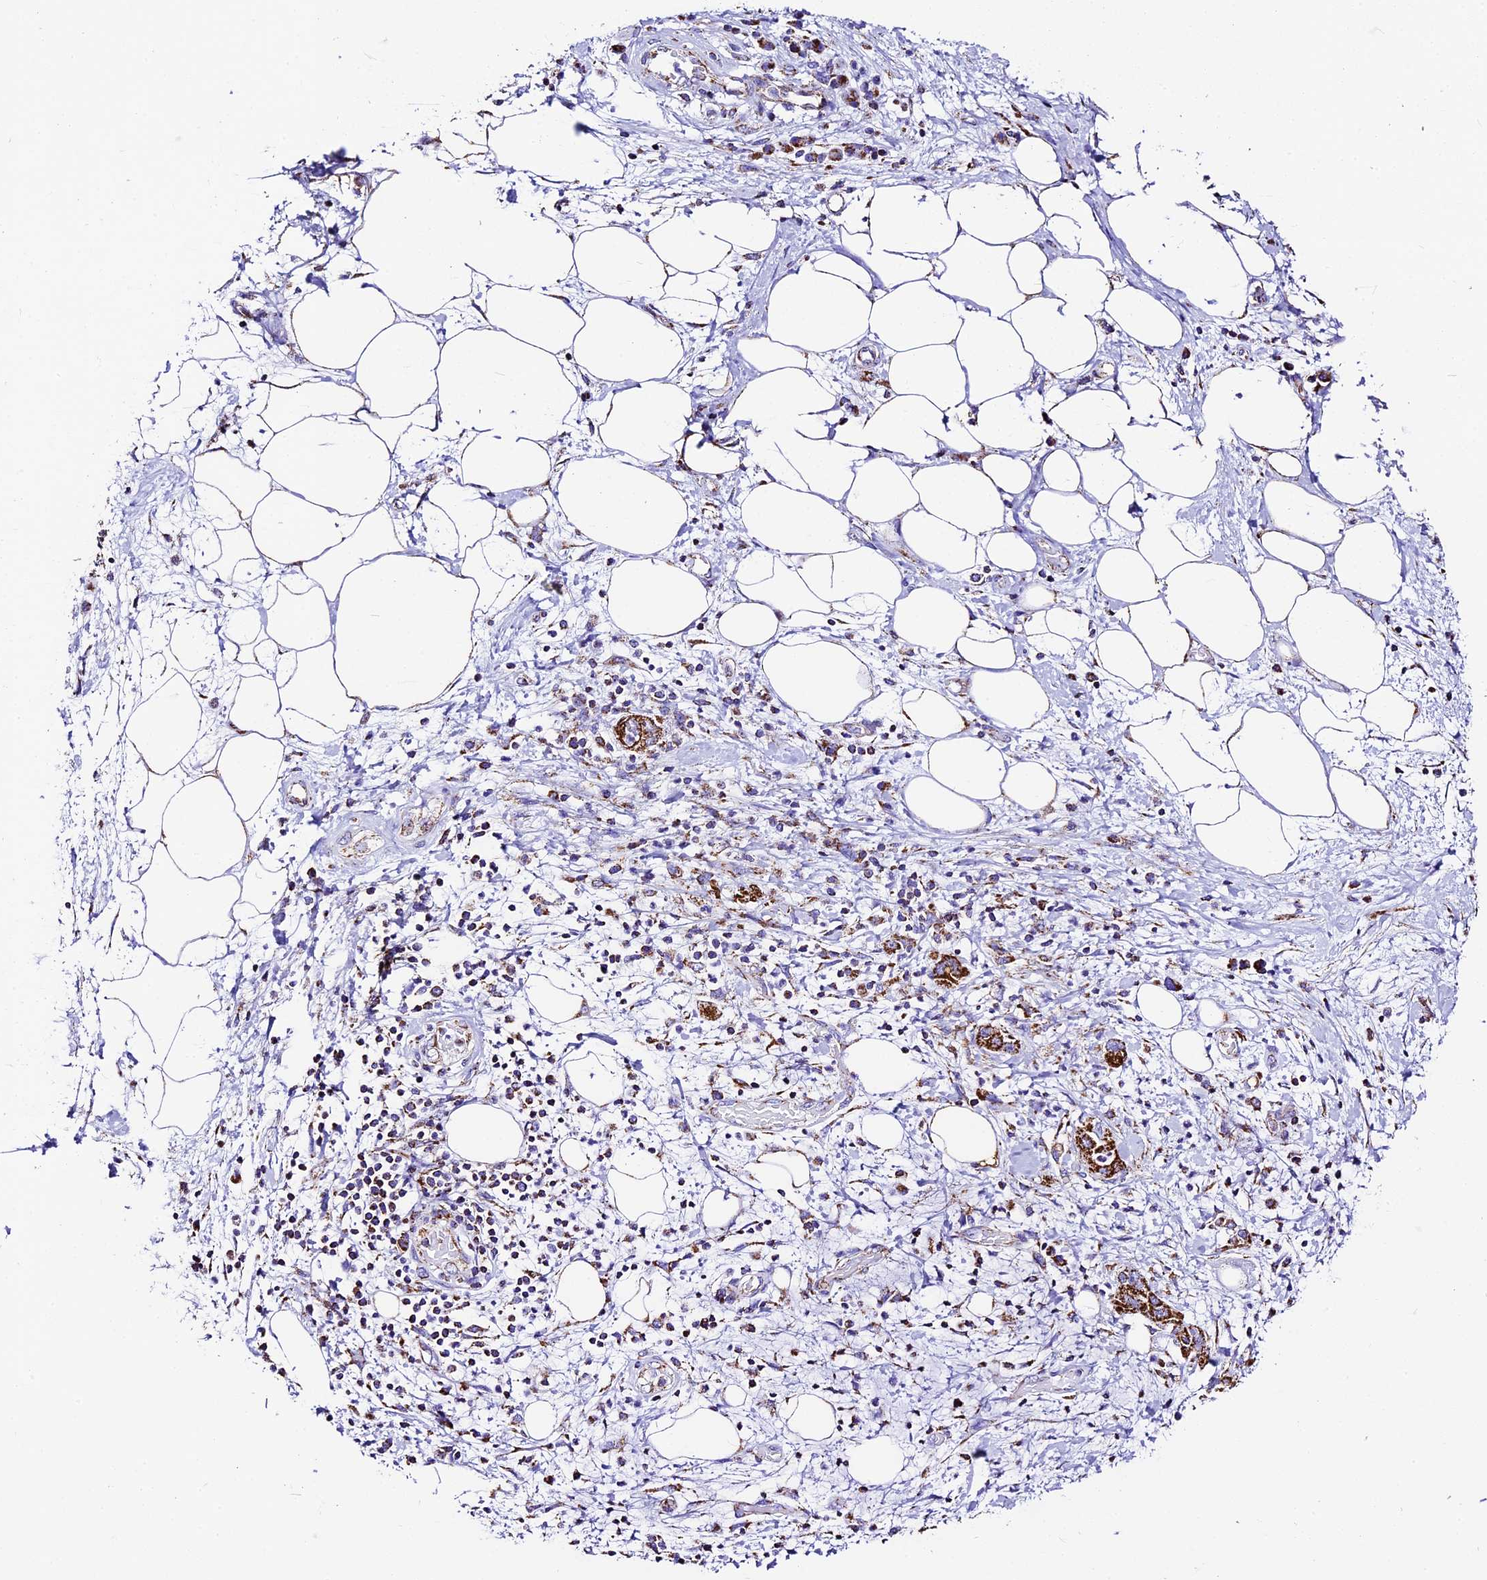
{"staining": {"intensity": "strong", "quantity": ">75%", "location": "cytoplasmic/membranous"}, "tissue": "pancreatic cancer", "cell_type": "Tumor cells", "image_type": "cancer", "snomed": [{"axis": "morphology", "description": "Adenocarcinoma, NOS"}, {"axis": "topography", "description": "Pancreas"}], "caption": "Immunohistochemistry (IHC) (DAB (3,3'-diaminobenzidine)) staining of human pancreatic adenocarcinoma exhibits strong cytoplasmic/membranous protein staining in approximately >75% of tumor cells. The protein is stained brown, and the nuclei are stained in blue (DAB (3,3'-diaminobenzidine) IHC with brightfield microscopy, high magnification).", "gene": "DCAF5", "patient": {"sex": "female", "age": 73}}